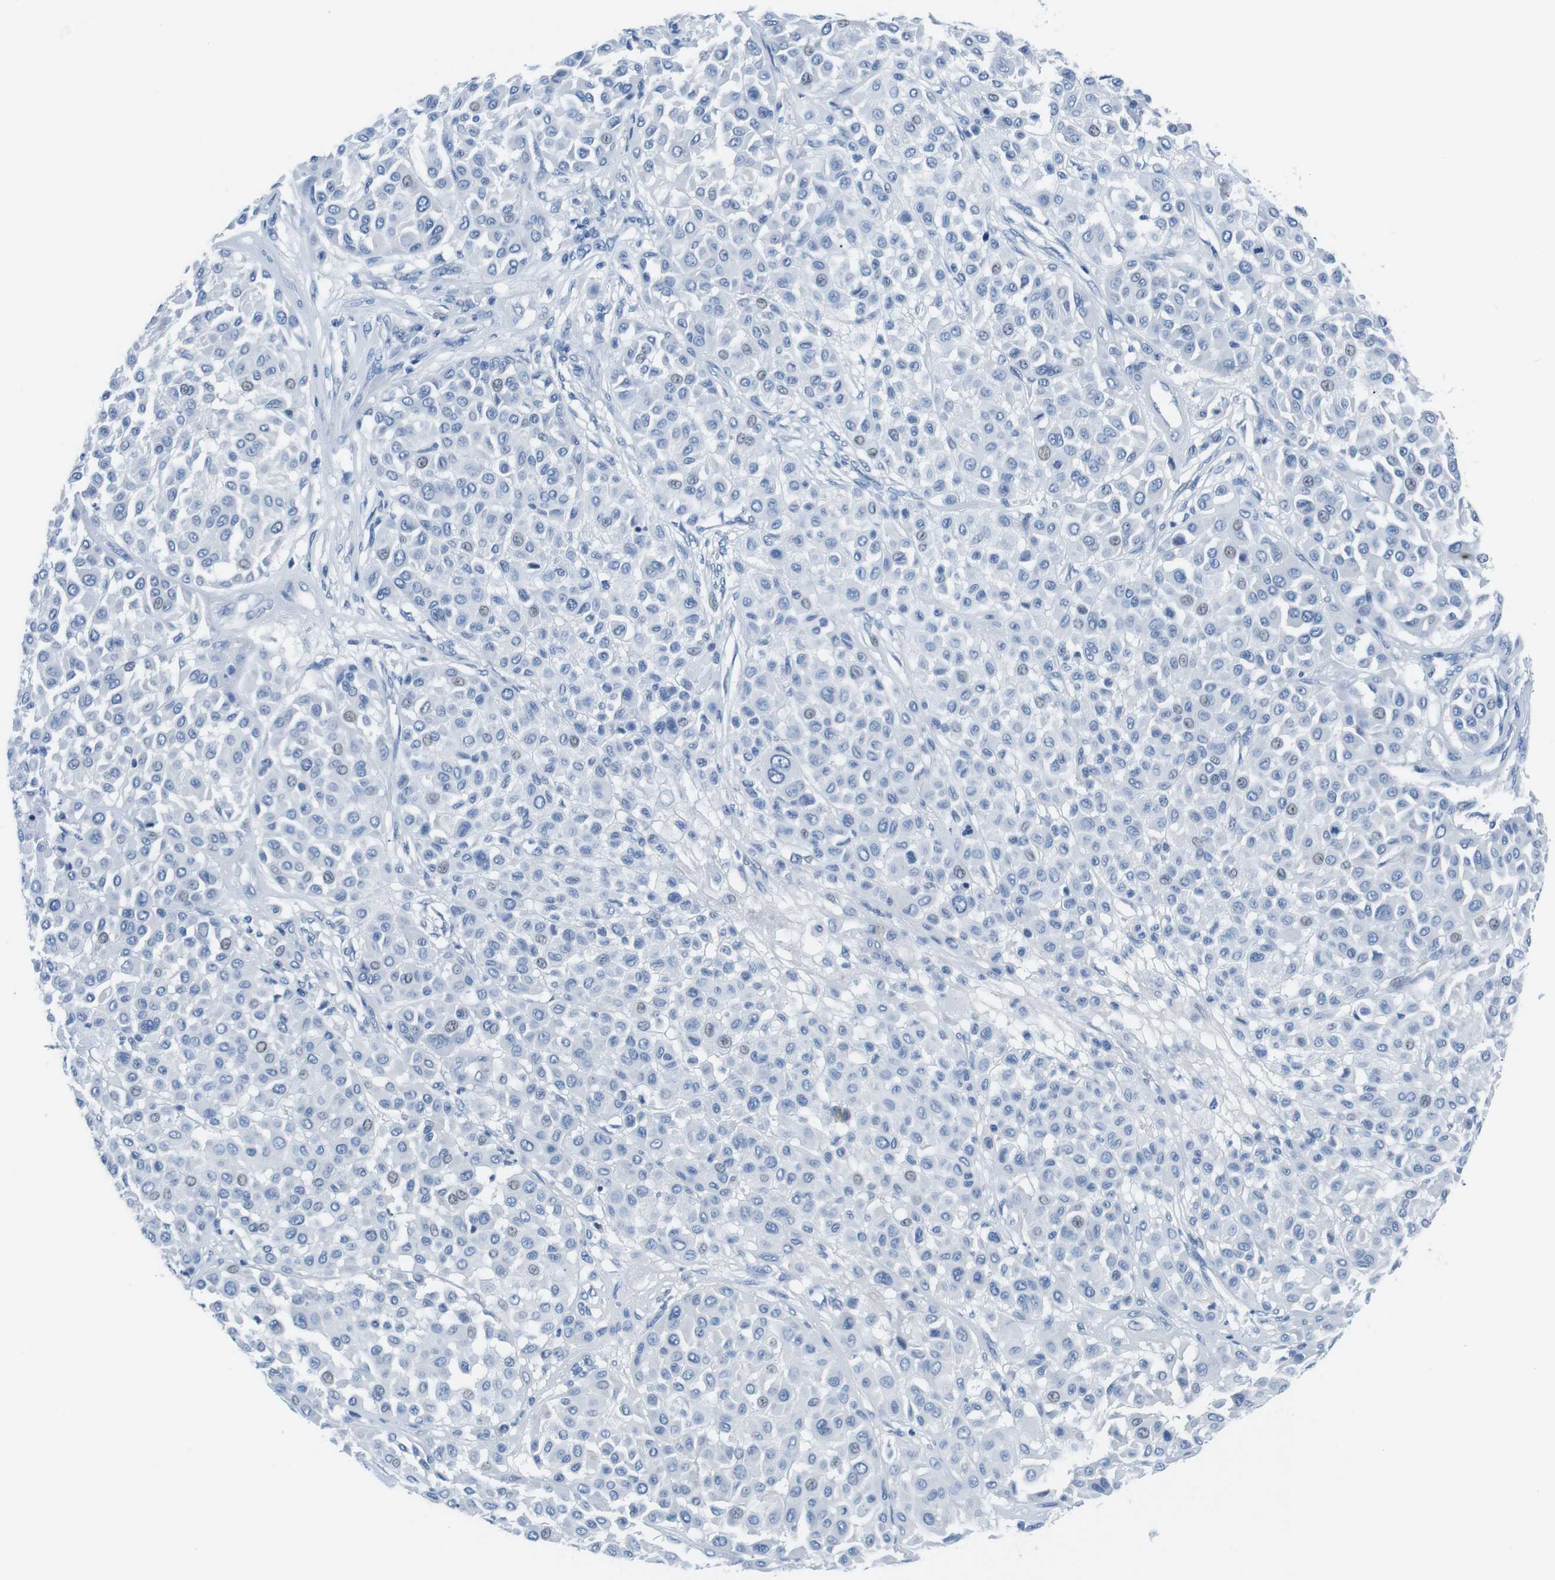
{"staining": {"intensity": "negative", "quantity": "none", "location": "none"}, "tissue": "melanoma", "cell_type": "Tumor cells", "image_type": "cancer", "snomed": [{"axis": "morphology", "description": "Malignant melanoma, Metastatic site"}, {"axis": "topography", "description": "Soft tissue"}], "caption": "An immunohistochemistry micrograph of melanoma is shown. There is no staining in tumor cells of melanoma.", "gene": "MUC2", "patient": {"sex": "male", "age": 41}}